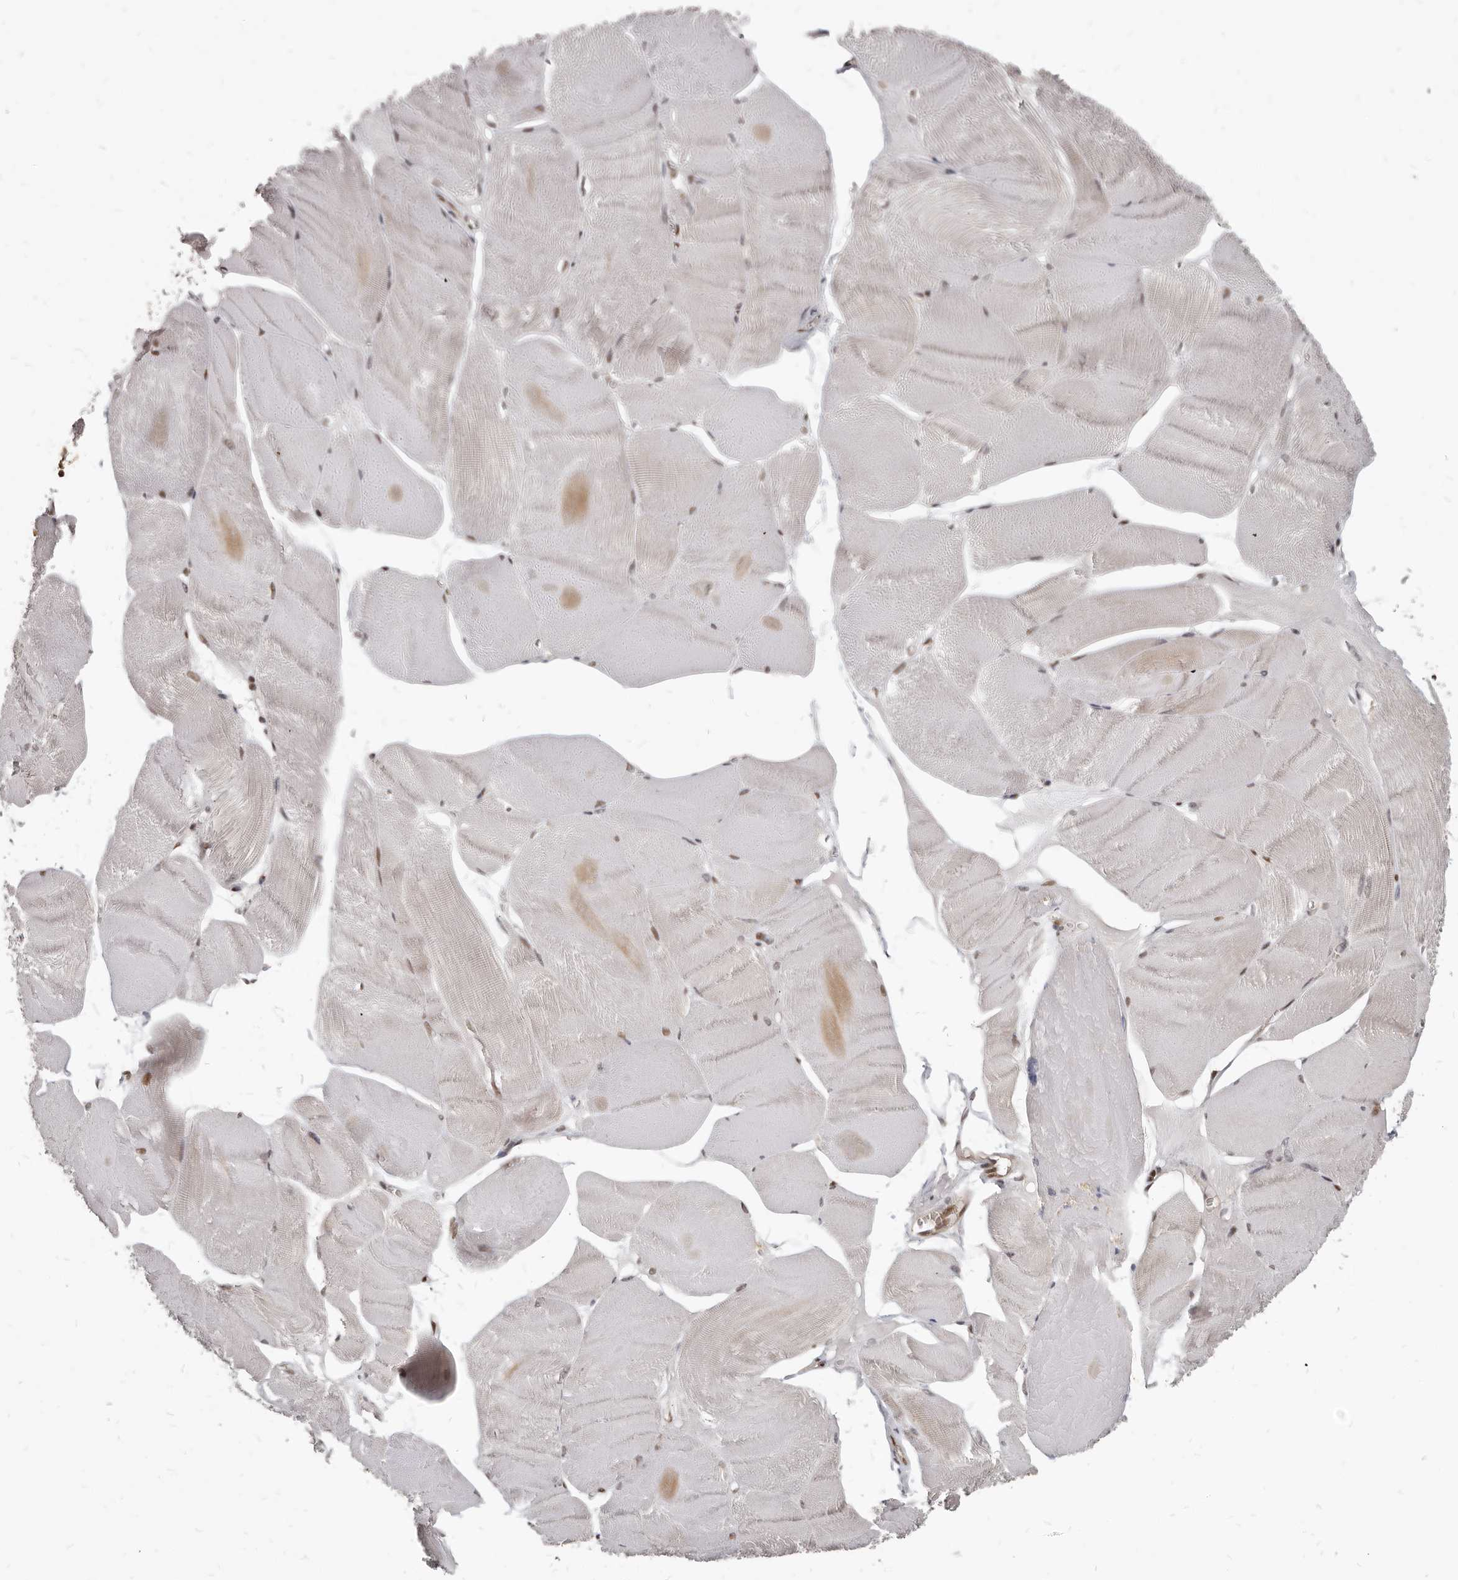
{"staining": {"intensity": "weak", "quantity": "25%-75%", "location": "cytoplasmic/membranous,nuclear"}, "tissue": "skeletal muscle", "cell_type": "Myocytes", "image_type": "normal", "snomed": [{"axis": "morphology", "description": "Normal tissue, NOS"}, {"axis": "morphology", "description": "Basal cell carcinoma"}, {"axis": "topography", "description": "Skeletal muscle"}], "caption": "Benign skeletal muscle was stained to show a protein in brown. There is low levels of weak cytoplasmic/membranous,nuclear positivity in approximately 25%-75% of myocytes. (Stains: DAB (3,3'-diaminobenzidine) in brown, nuclei in blue, Microscopy: brightfield microscopy at high magnification).", "gene": "ATF5", "patient": {"sex": "female", "age": 64}}